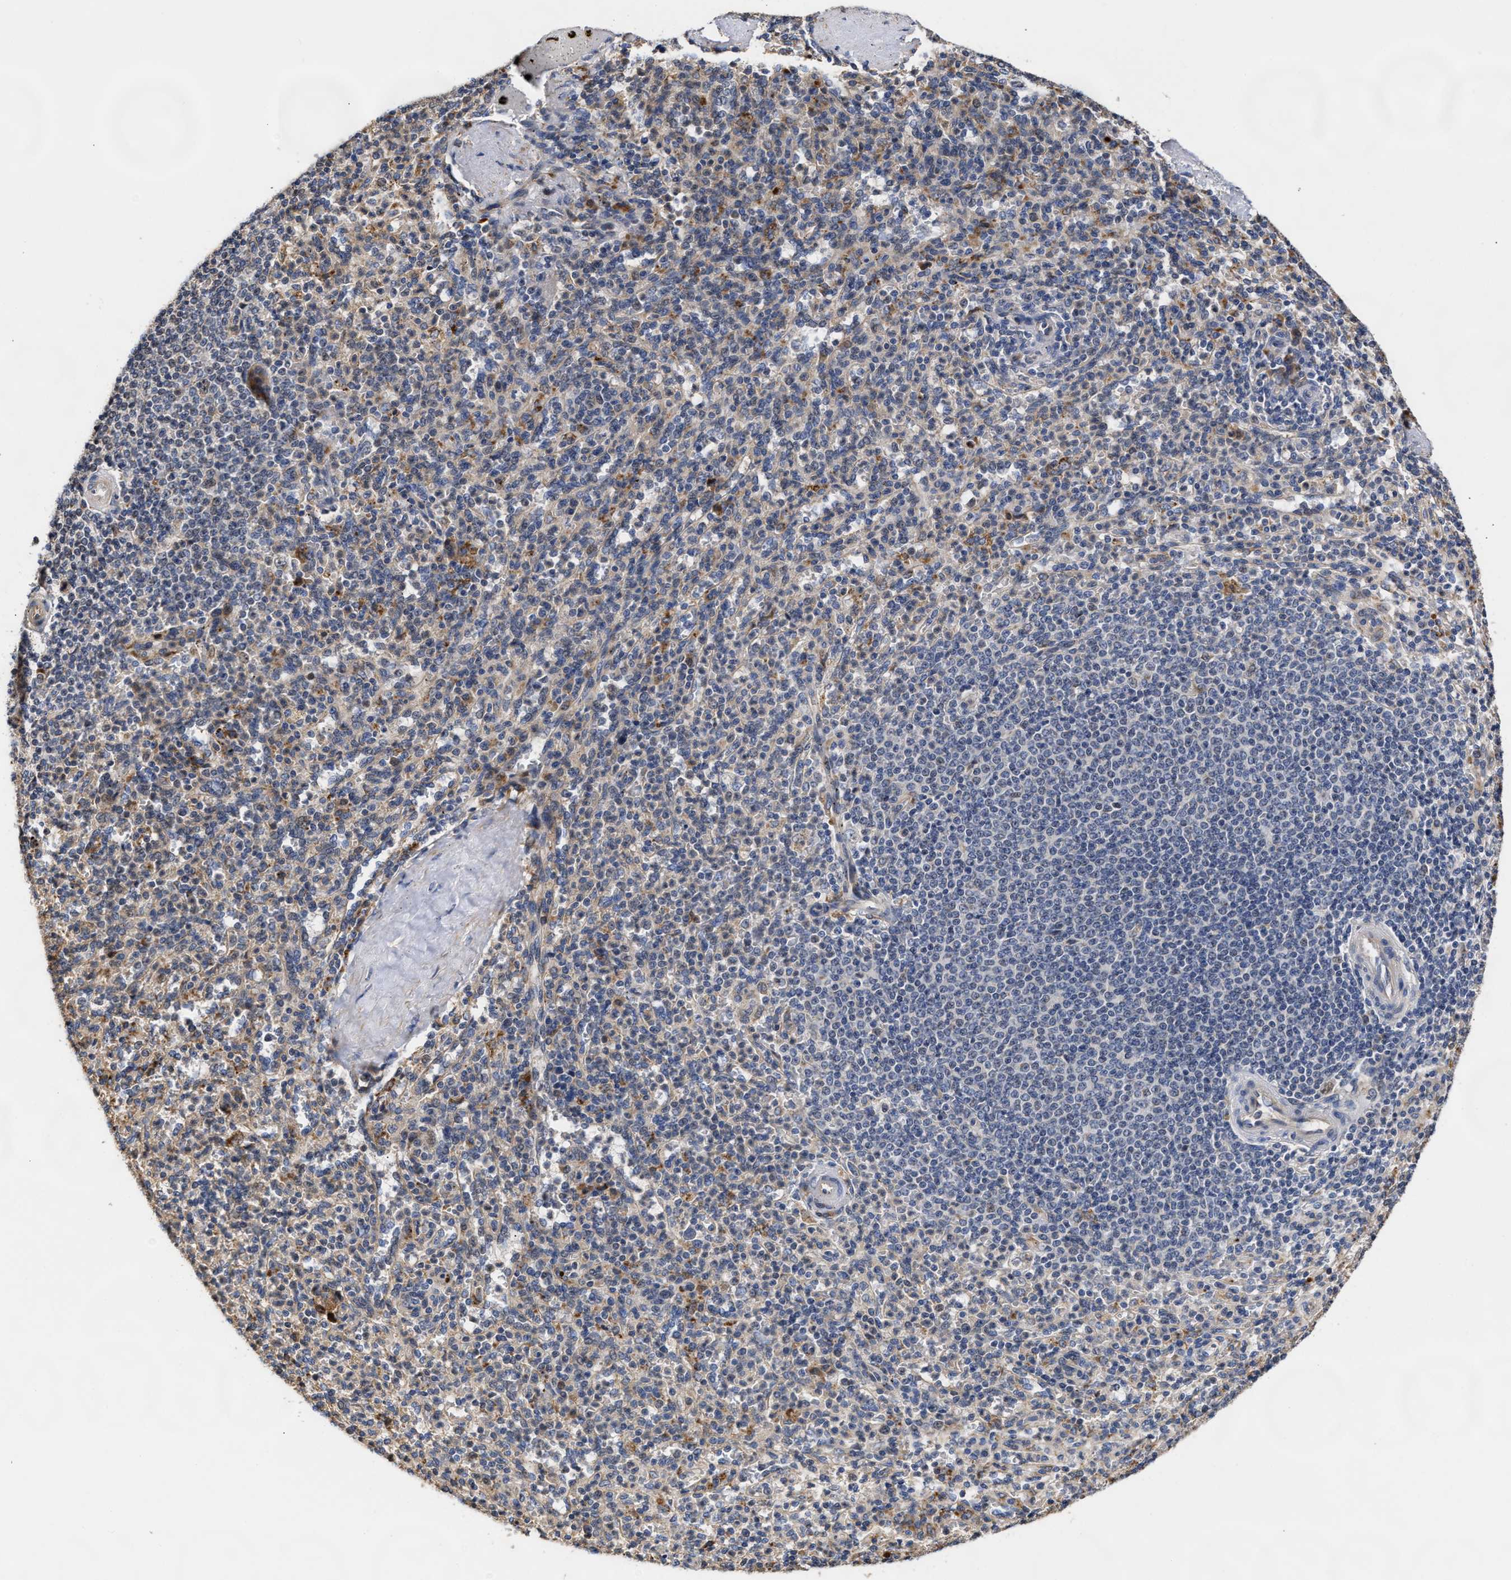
{"staining": {"intensity": "moderate", "quantity": "25%-75%", "location": "cytoplasmic/membranous"}, "tissue": "spleen", "cell_type": "Cells in red pulp", "image_type": "normal", "snomed": [{"axis": "morphology", "description": "Normal tissue, NOS"}, {"axis": "topography", "description": "Spleen"}], "caption": "The histopathology image demonstrates staining of normal spleen, revealing moderate cytoplasmic/membranous protein expression (brown color) within cells in red pulp.", "gene": "GOSR1", "patient": {"sex": "male", "age": 36}}